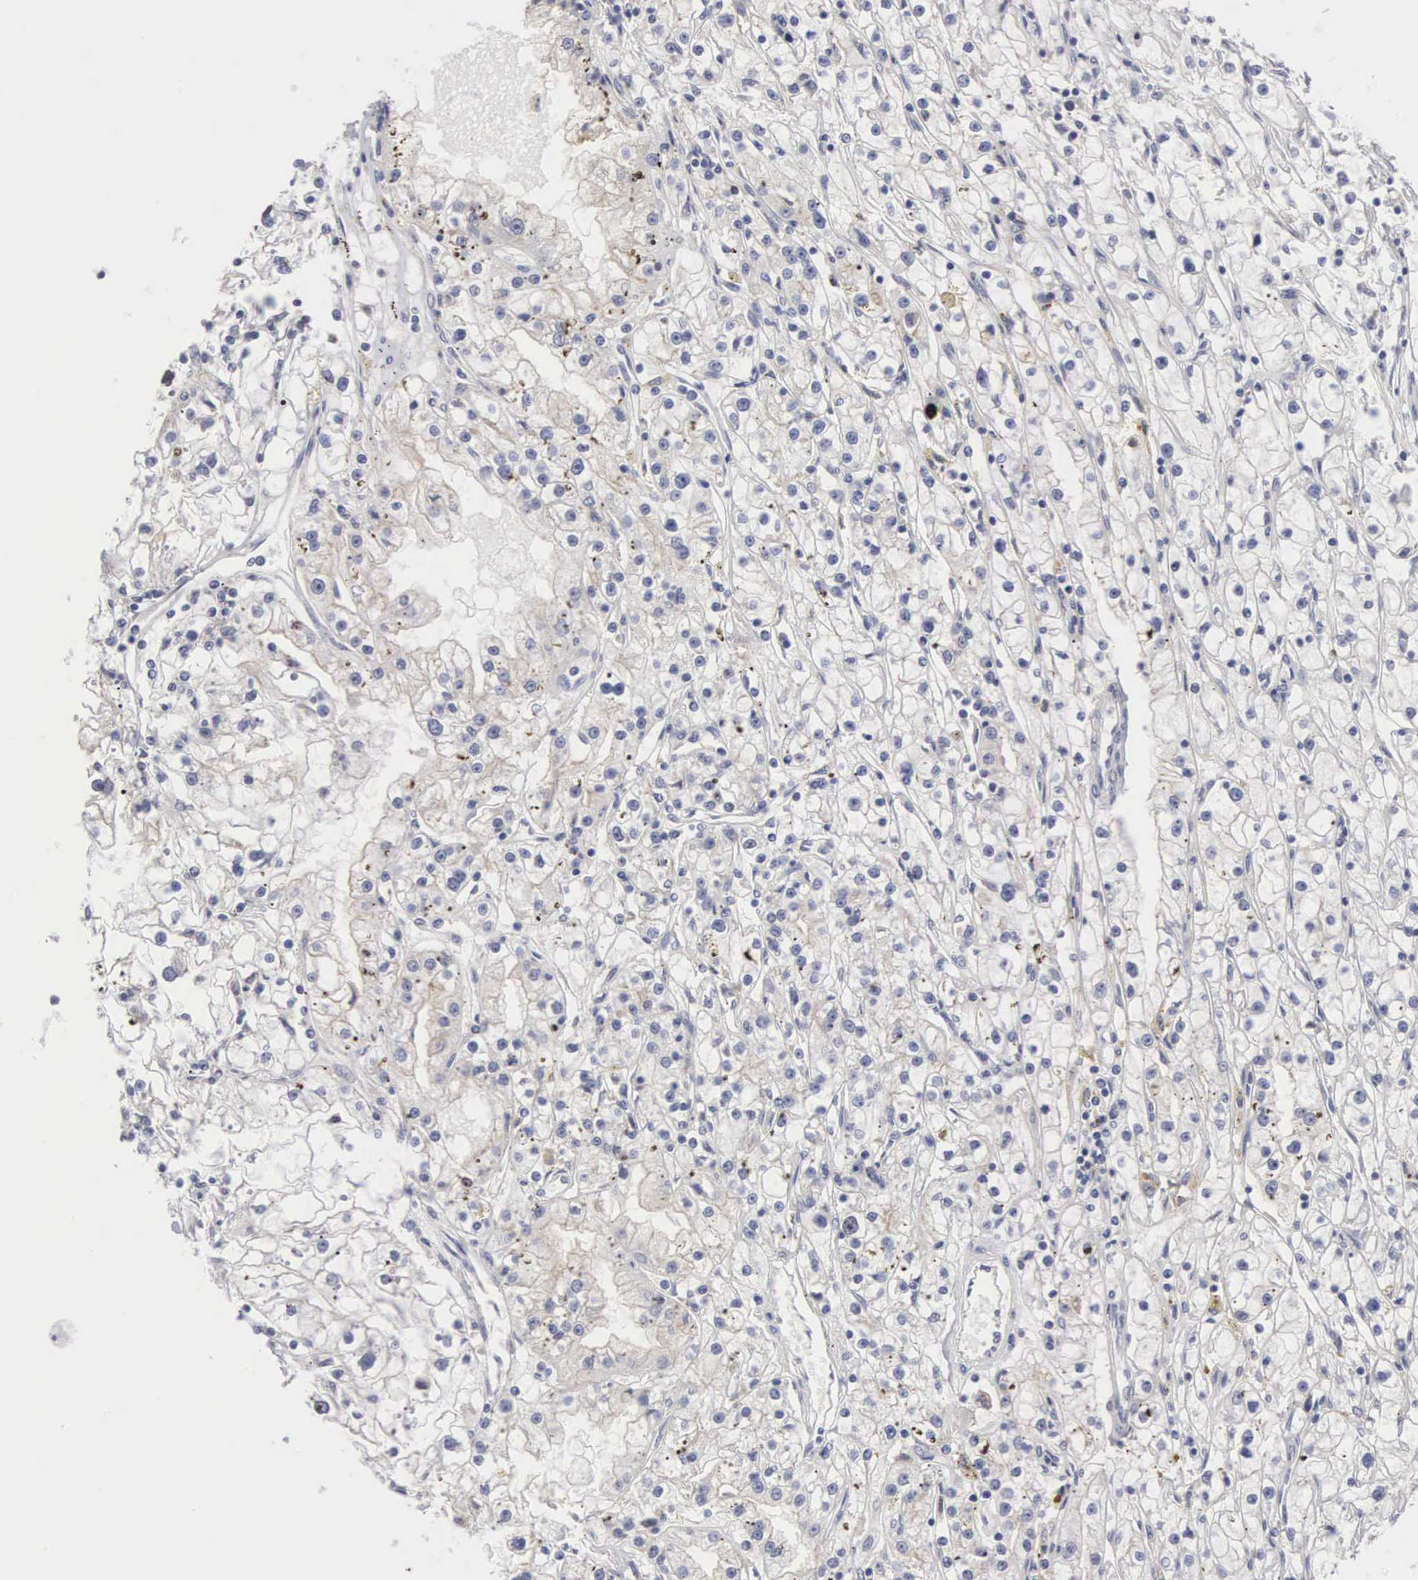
{"staining": {"intensity": "weak", "quantity": "<25%", "location": "cytoplasmic/membranous"}, "tissue": "renal cancer", "cell_type": "Tumor cells", "image_type": "cancer", "snomed": [{"axis": "morphology", "description": "Adenocarcinoma, NOS"}, {"axis": "topography", "description": "Kidney"}], "caption": "Tumor cells are negative for brown protein staining in renal adenocarcinoma. (DAB immunohistochemistry, high magnification).", "gene": "KDM6A", "patient": {"sex": "male", "age": 56}}